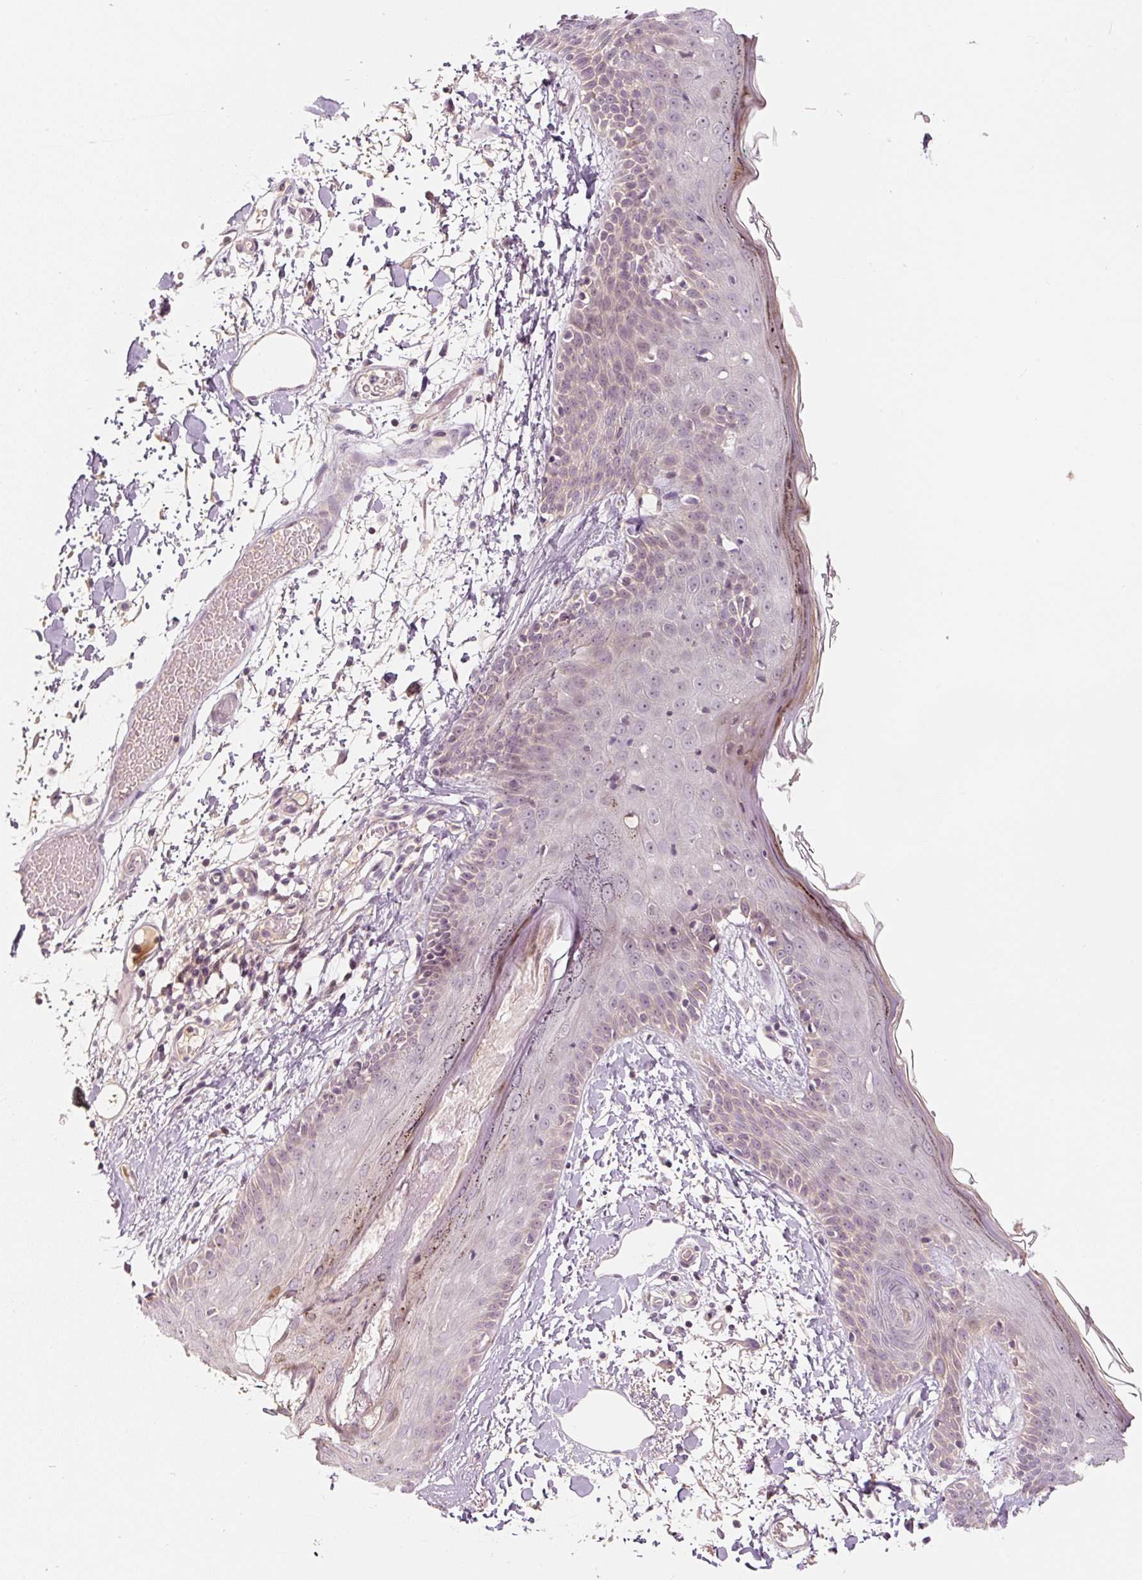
{"staining": {"intensity": "weak", "quantity": "25%-75%", "location": "cytoplasmic/membranous"}, "tissue": "skin", "cell_type": "Fibroblasts", "image_type": "normal", "snomed": [{"axis": "morphology", "description": "Normal tissue, NOS"}, {"axis": "topography", "description": "Skin"}], "caption": "Fibroblasts exhibit low levels of weak cytoplasmic/membranous staining in approximately 25%-75% of cells in normal human skin.", "gene": "PWWP3B", "patient": {"sex": "male", "age": 79}}